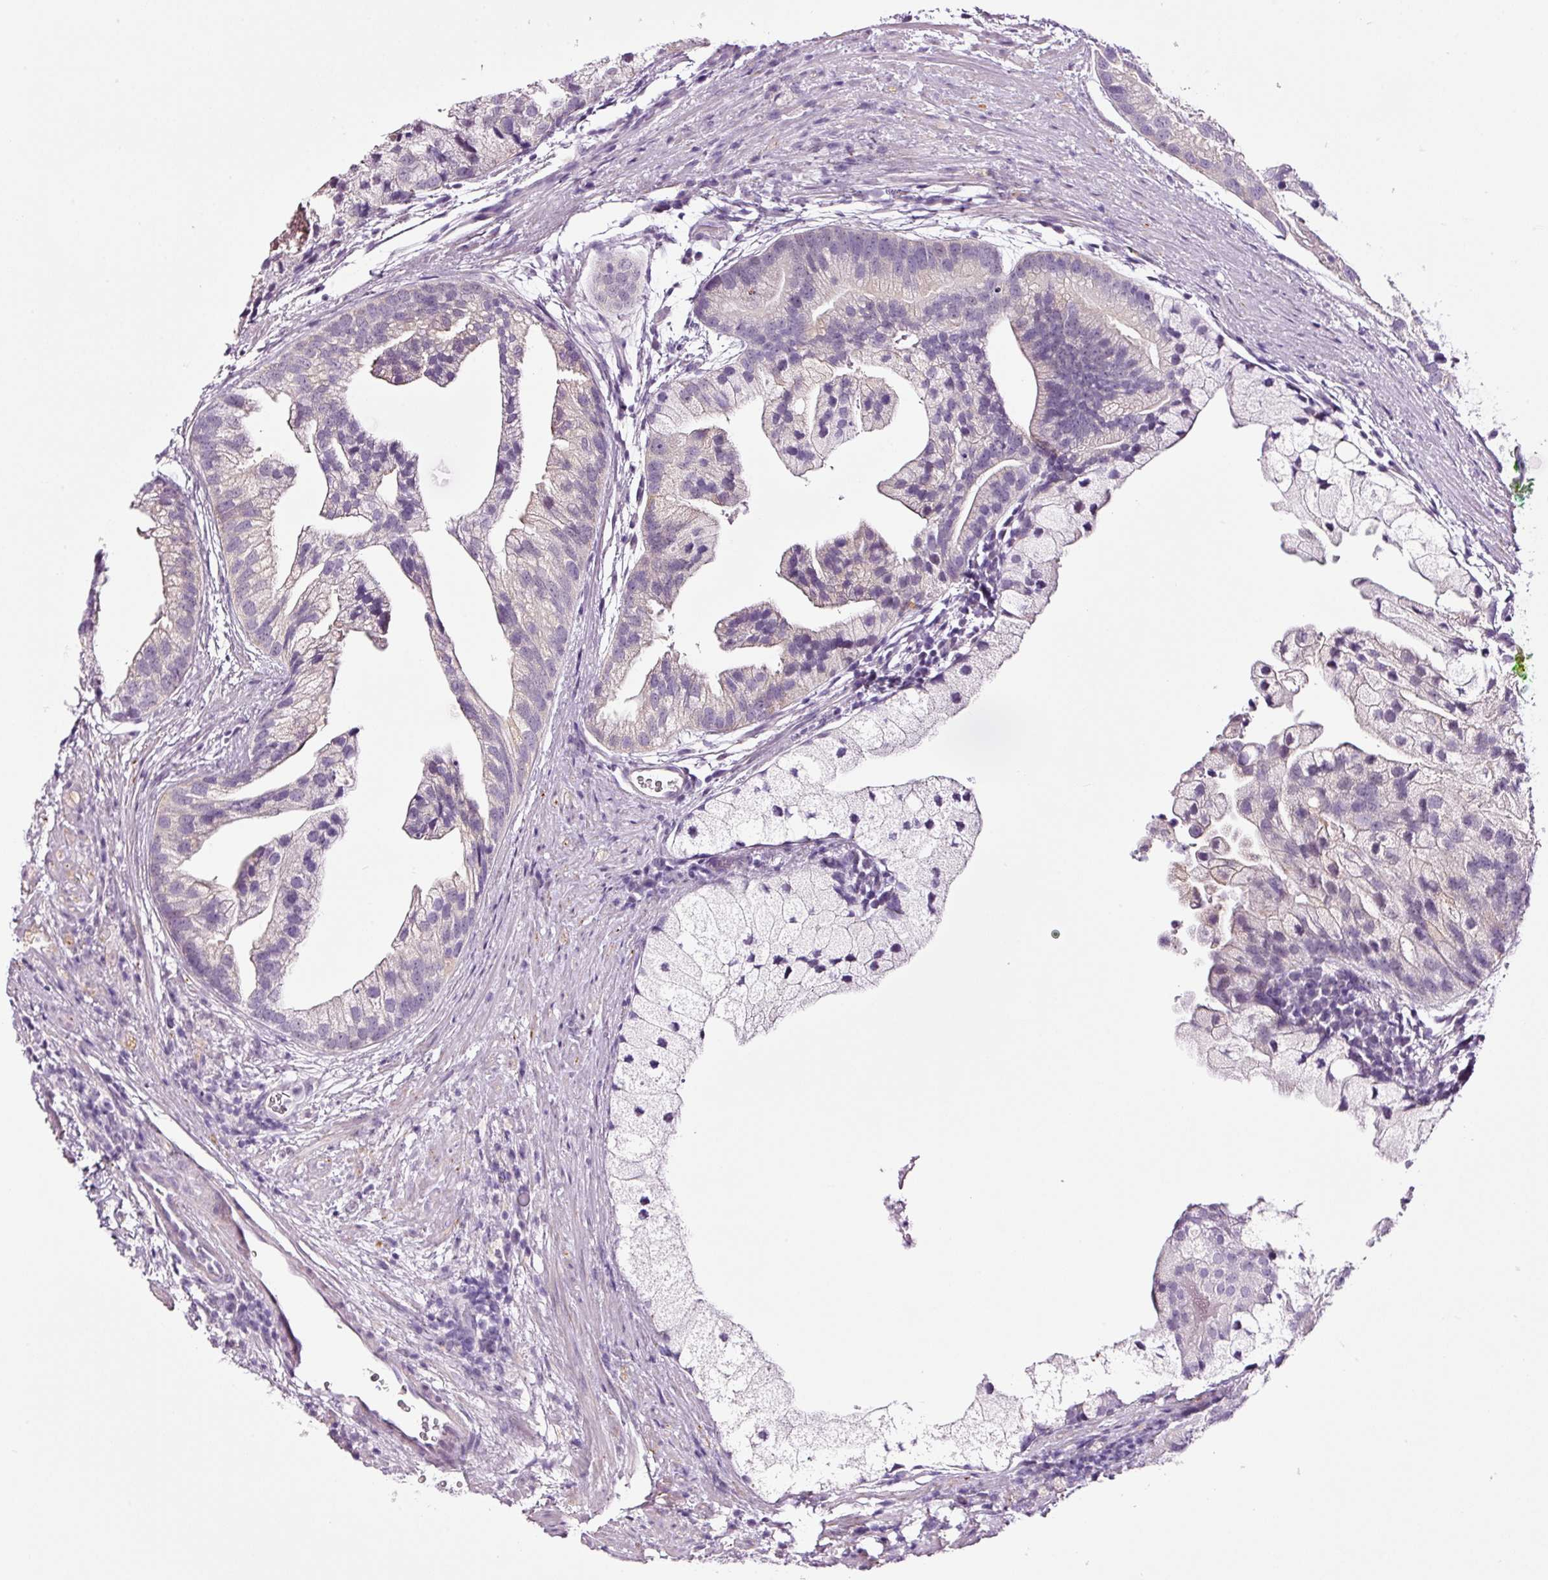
{"staining": {"intensity": "negative", "quantity": "none", "location": "none"}, "tissue": "prostate cancer", "cell_type": "Tumor cells", "image_type": "cancer", "snomed": [{"axis": "morphology", "description": "Adenocarcinoma, High grade"}, {"axis": "topography", "description": "Prostate"}], "caption": "A photomicrograph of prostate high-grade adenocarcinoma stained for a protein displays no brown staining in tumor cells.", "gene": "RTF2", "patient": {"sex": "male", "age": 62}}